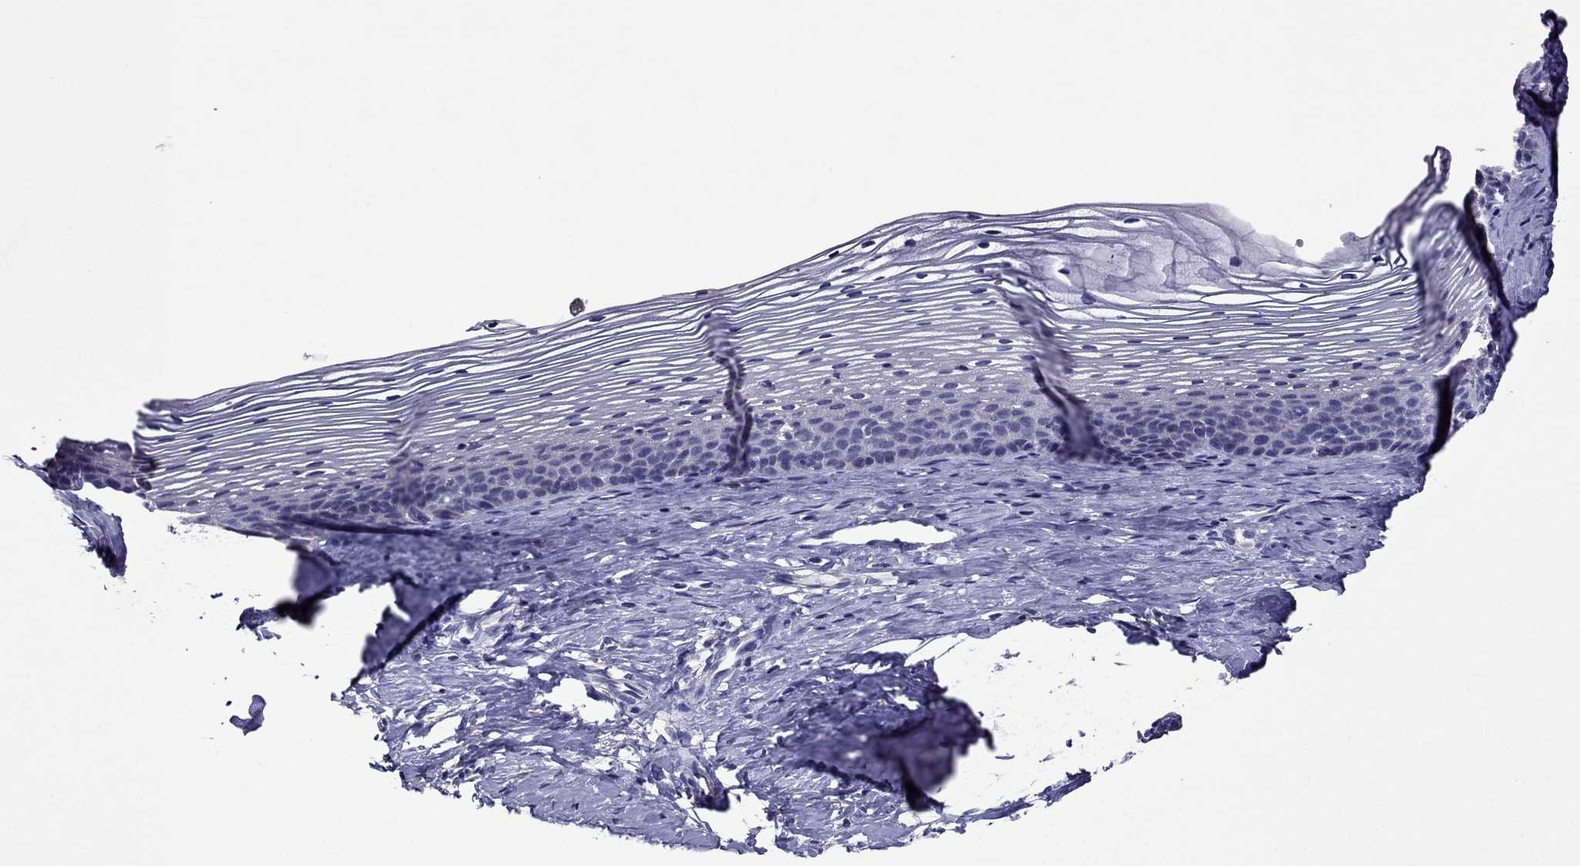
{"staining": {"intensity": "strong", "quantity": "<25%", "location": "nuclear"}, "tissue": "cervix", "cell_type": "Glandular cells", "image_type": "normal", "snomed": [{"axis": "morphology", "description": "Normal tissue, NOS"}, {"axis": "topography", "description": "Cervix"}], "caption": "Immunohistochemical staining of normal cervix demonstrates medium levels of strong nuclear positivity in about <25% of glandular cells. Immunohistochemistry stains the protein in brown and the nuclei are stained blue.", "gene": "NKX3", "patient": {"sex": "female", "age": 39}}